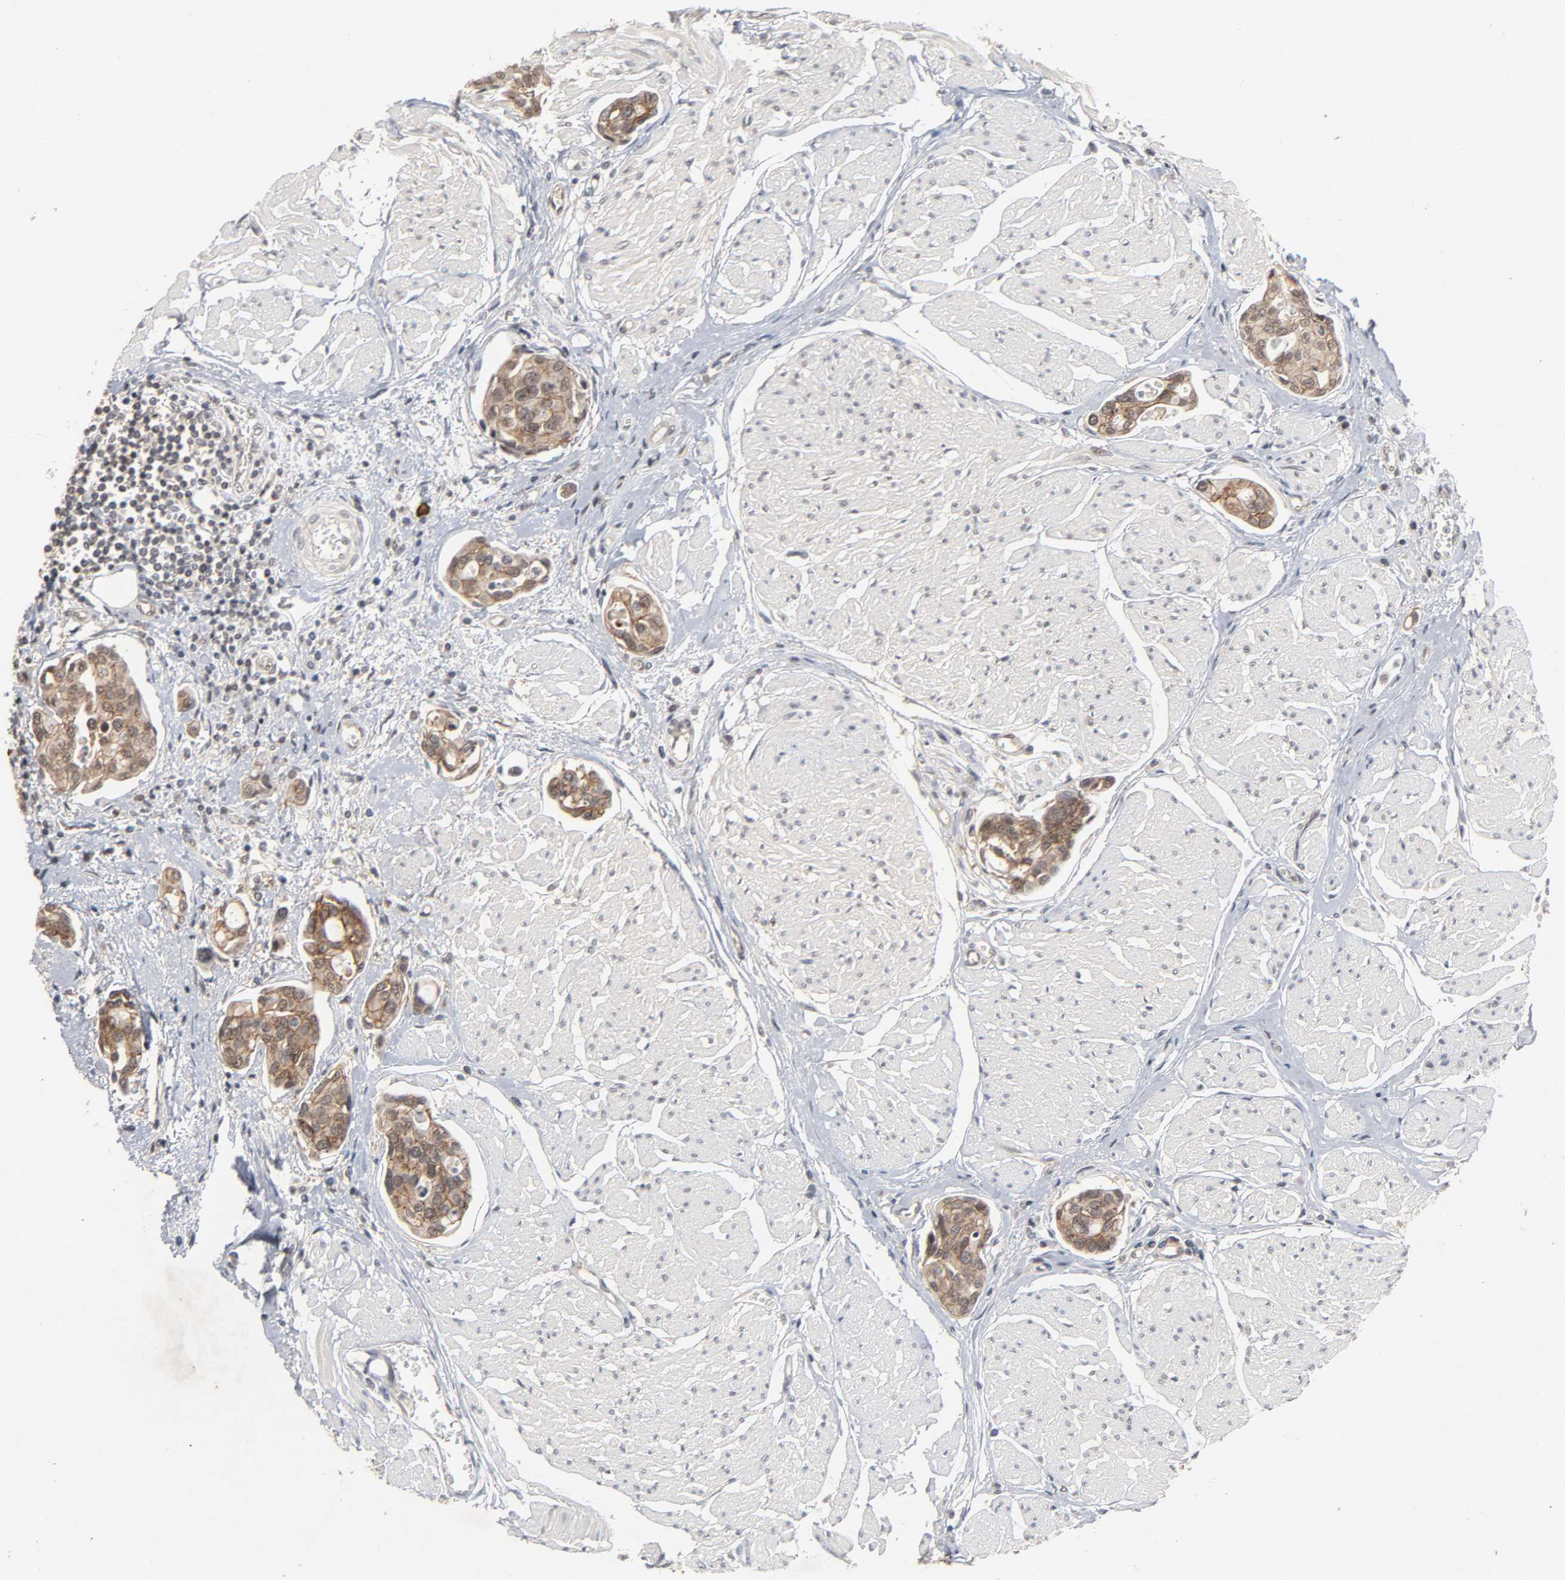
{"staining": {"intensity": "moderate", "quantity": ">75%", "location": "cytoplasmic/membranous"}, "tissue": "urothelial cancer", "cell_type": "Tumor cells", "image_type": "cancer", "snomed": [{"axis": "morphology", "description": "Urothelial carcinoma, High grade"}, {"axis": "topography", "description": "Urinary bladder"}], "caption": "High-grade urothelial carcinoma was stained to show a protein in brown. There is medium levels of moderate cytoplasmic/membranous positivity in approximately >75% of tumor cells.", "gene": "HTR1E", "patient": {"sex": "male", "age": 78}}